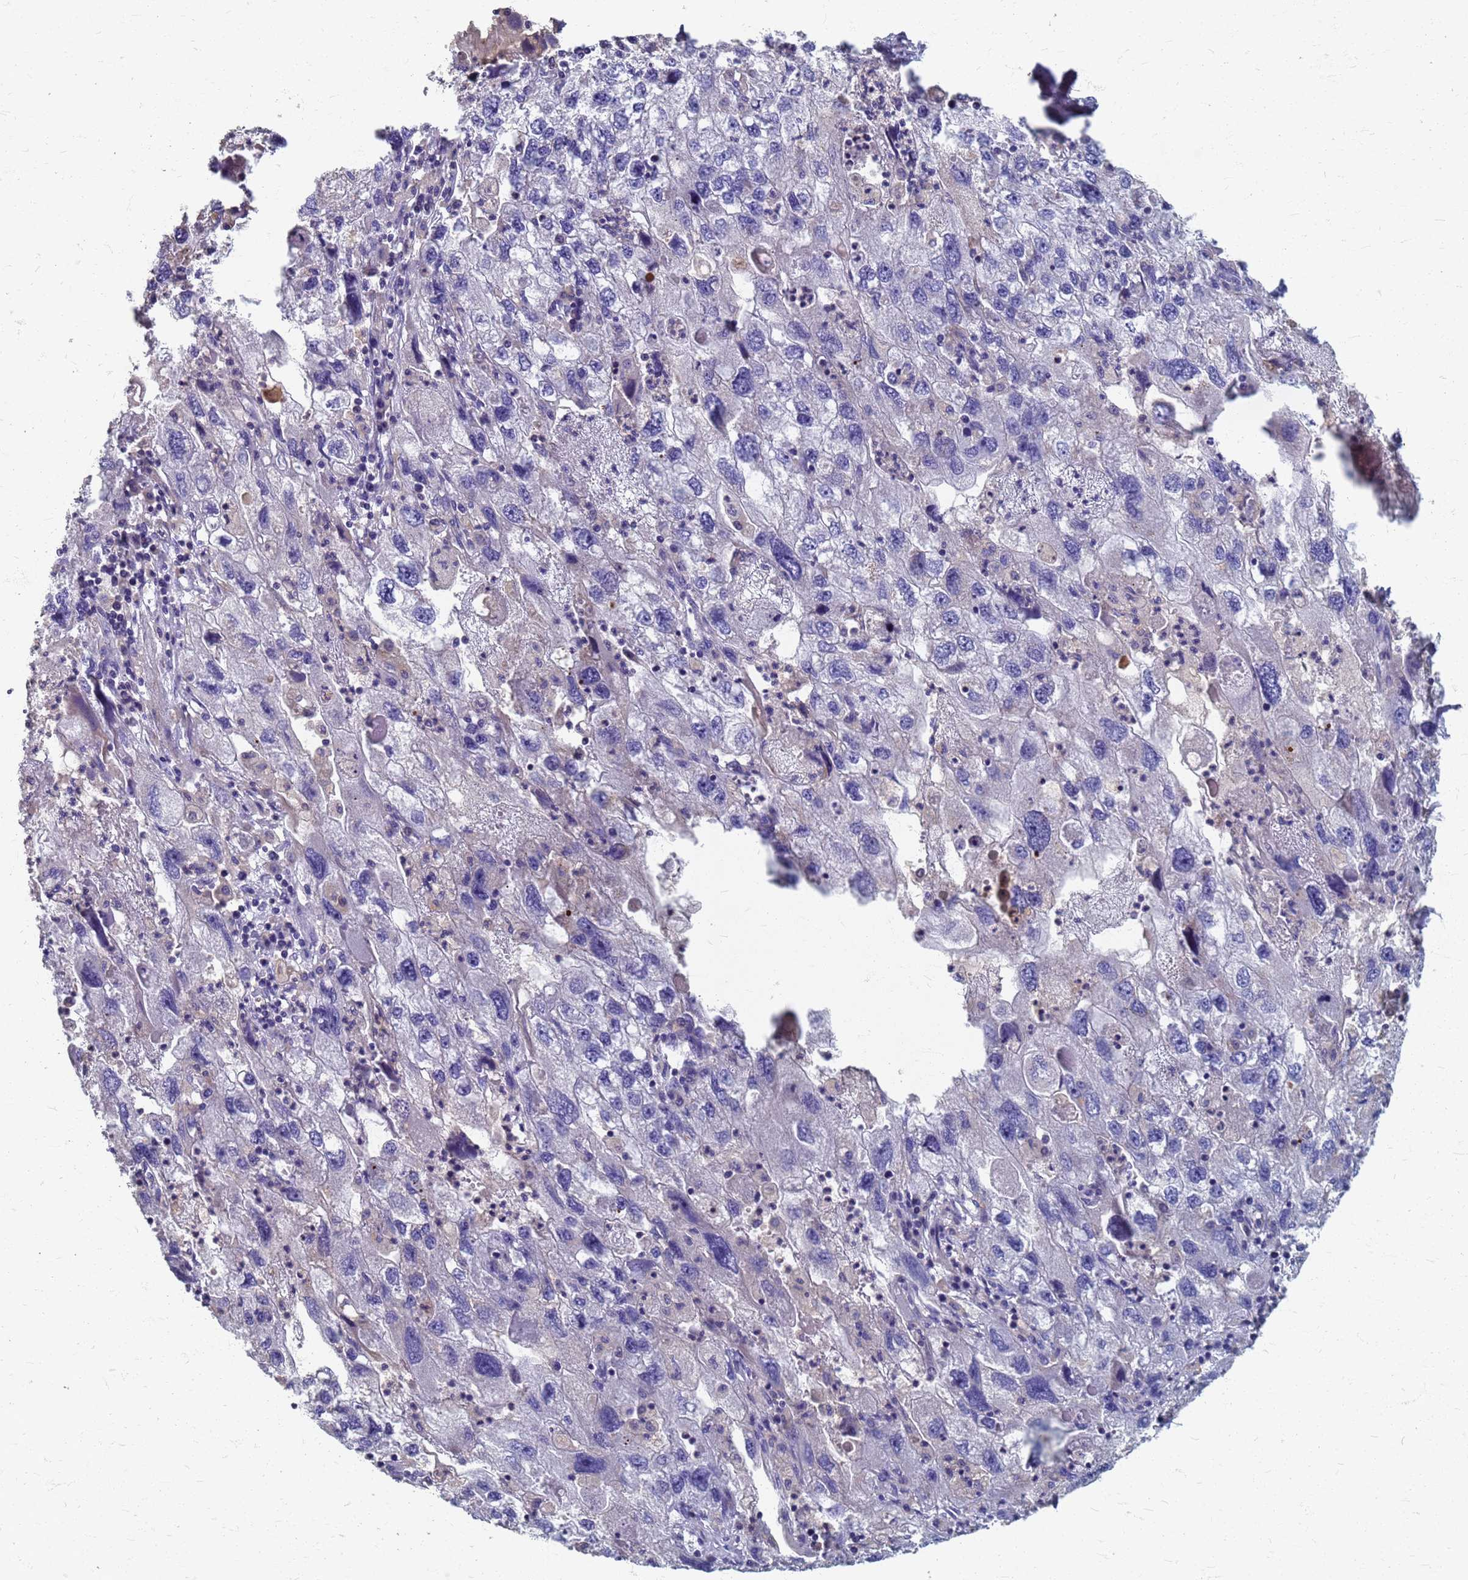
{"staining": {"intensity": "negative", "quantity": "none", "location": "none"}, "tissue": "endometrial cancer", "cell_type": "Tumor cells", "image_type": "cancer", "snomed": [{"axis": "morphology", "description": "Adenocarcinoma, NOS"}, {"axis": "topography", "description": "Endometrium"}], "caption": "IHC of endometrial adenocarcinoma exhibits no expression in tumor cells.", "gene": "KRCC1", "patient": {"sex": "female", "age": 49}}